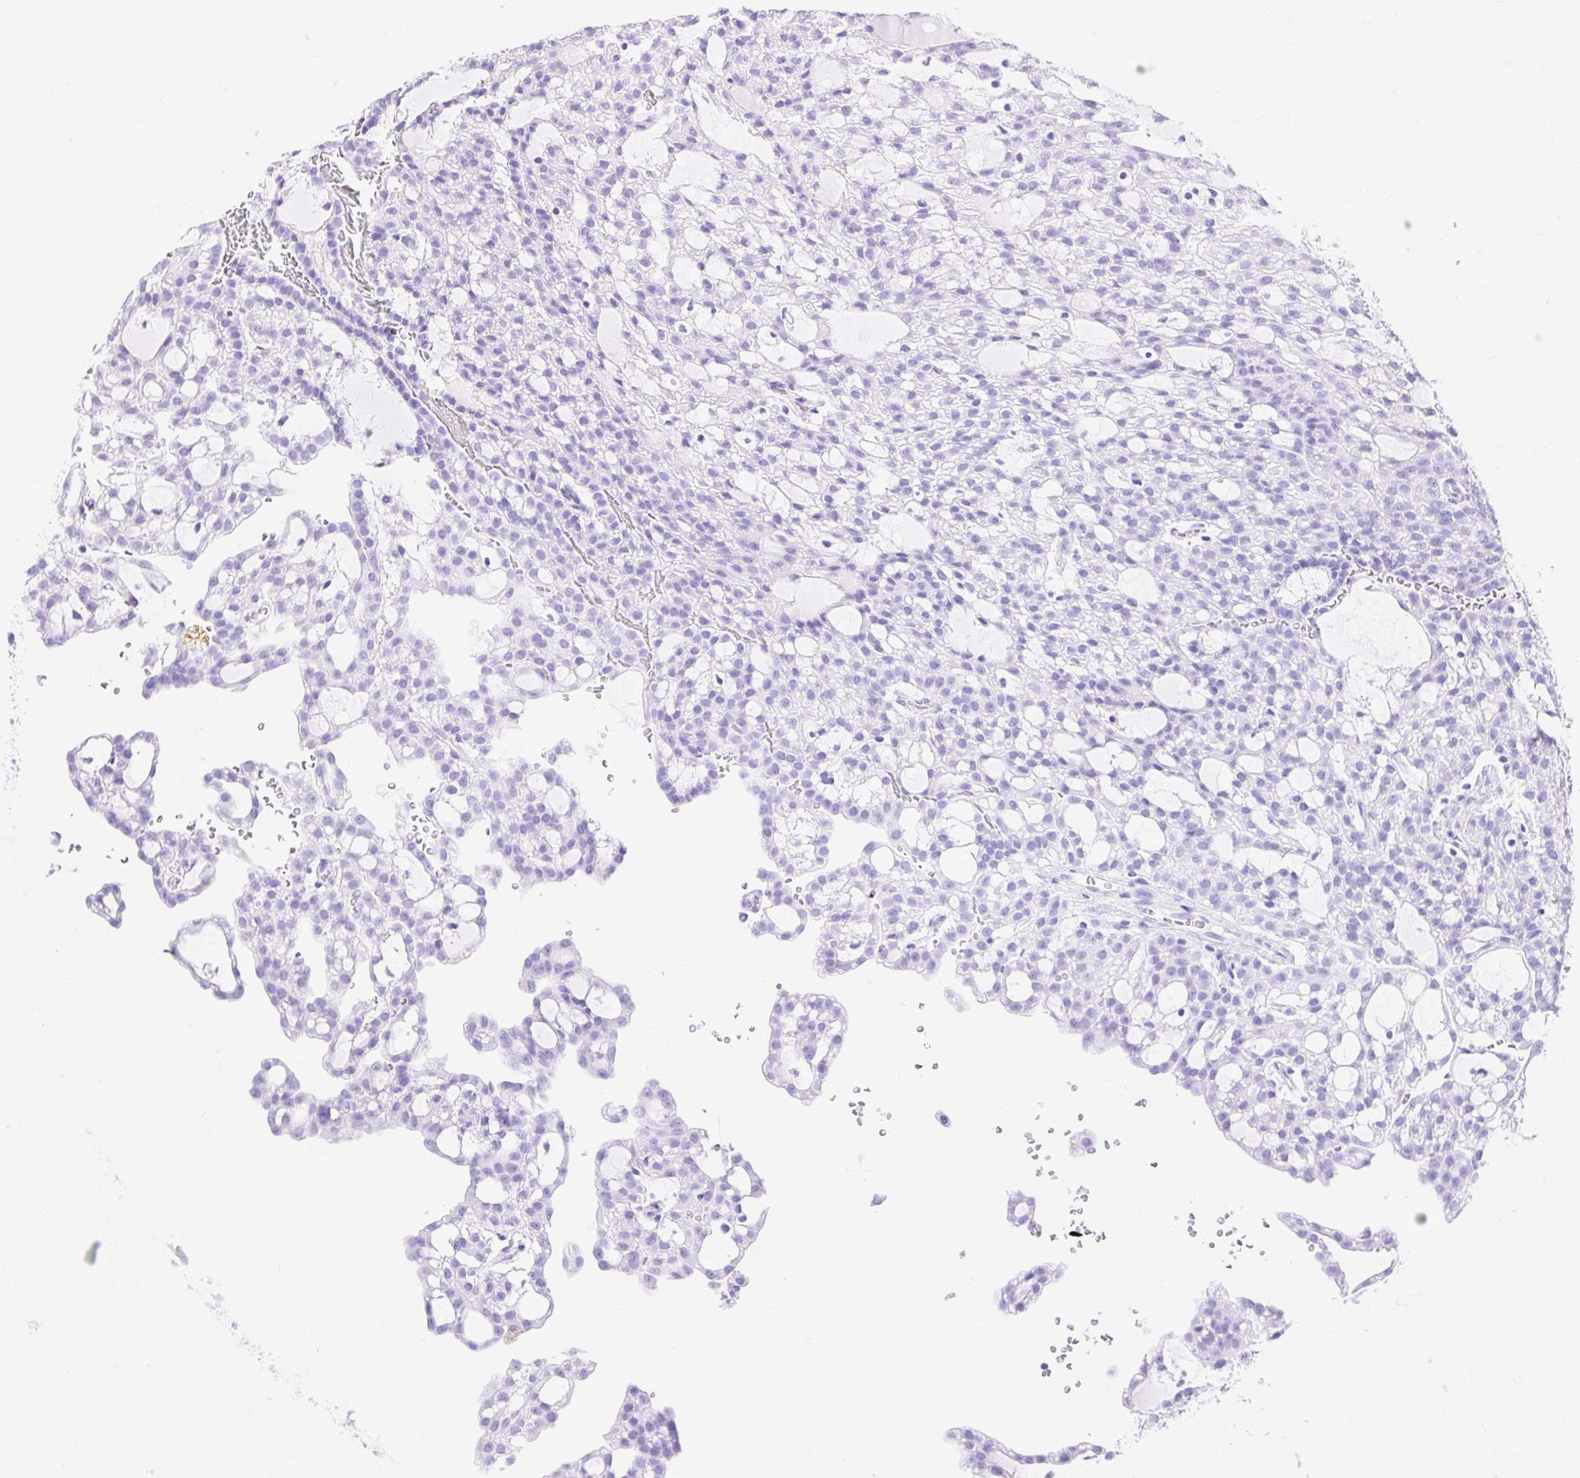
{"staining": {"intensity": "negative", "quantity": "none", "location": "none"}, "tissue": "renal cancer", "cell_type": "Tumor cells", "image_type": "cancer", "snomed": [{"axis": "morphology", "description": "Adenocarcinoma, NOS"}, {"axis": "topography", "description": "Kidney"}], "caption": "Human adenocarcinoma (renal) stained for a protein using IHC shows no positivity in tumor cells.", "gene": "MBP", "patient": {"sex": "male", "age": 63}}